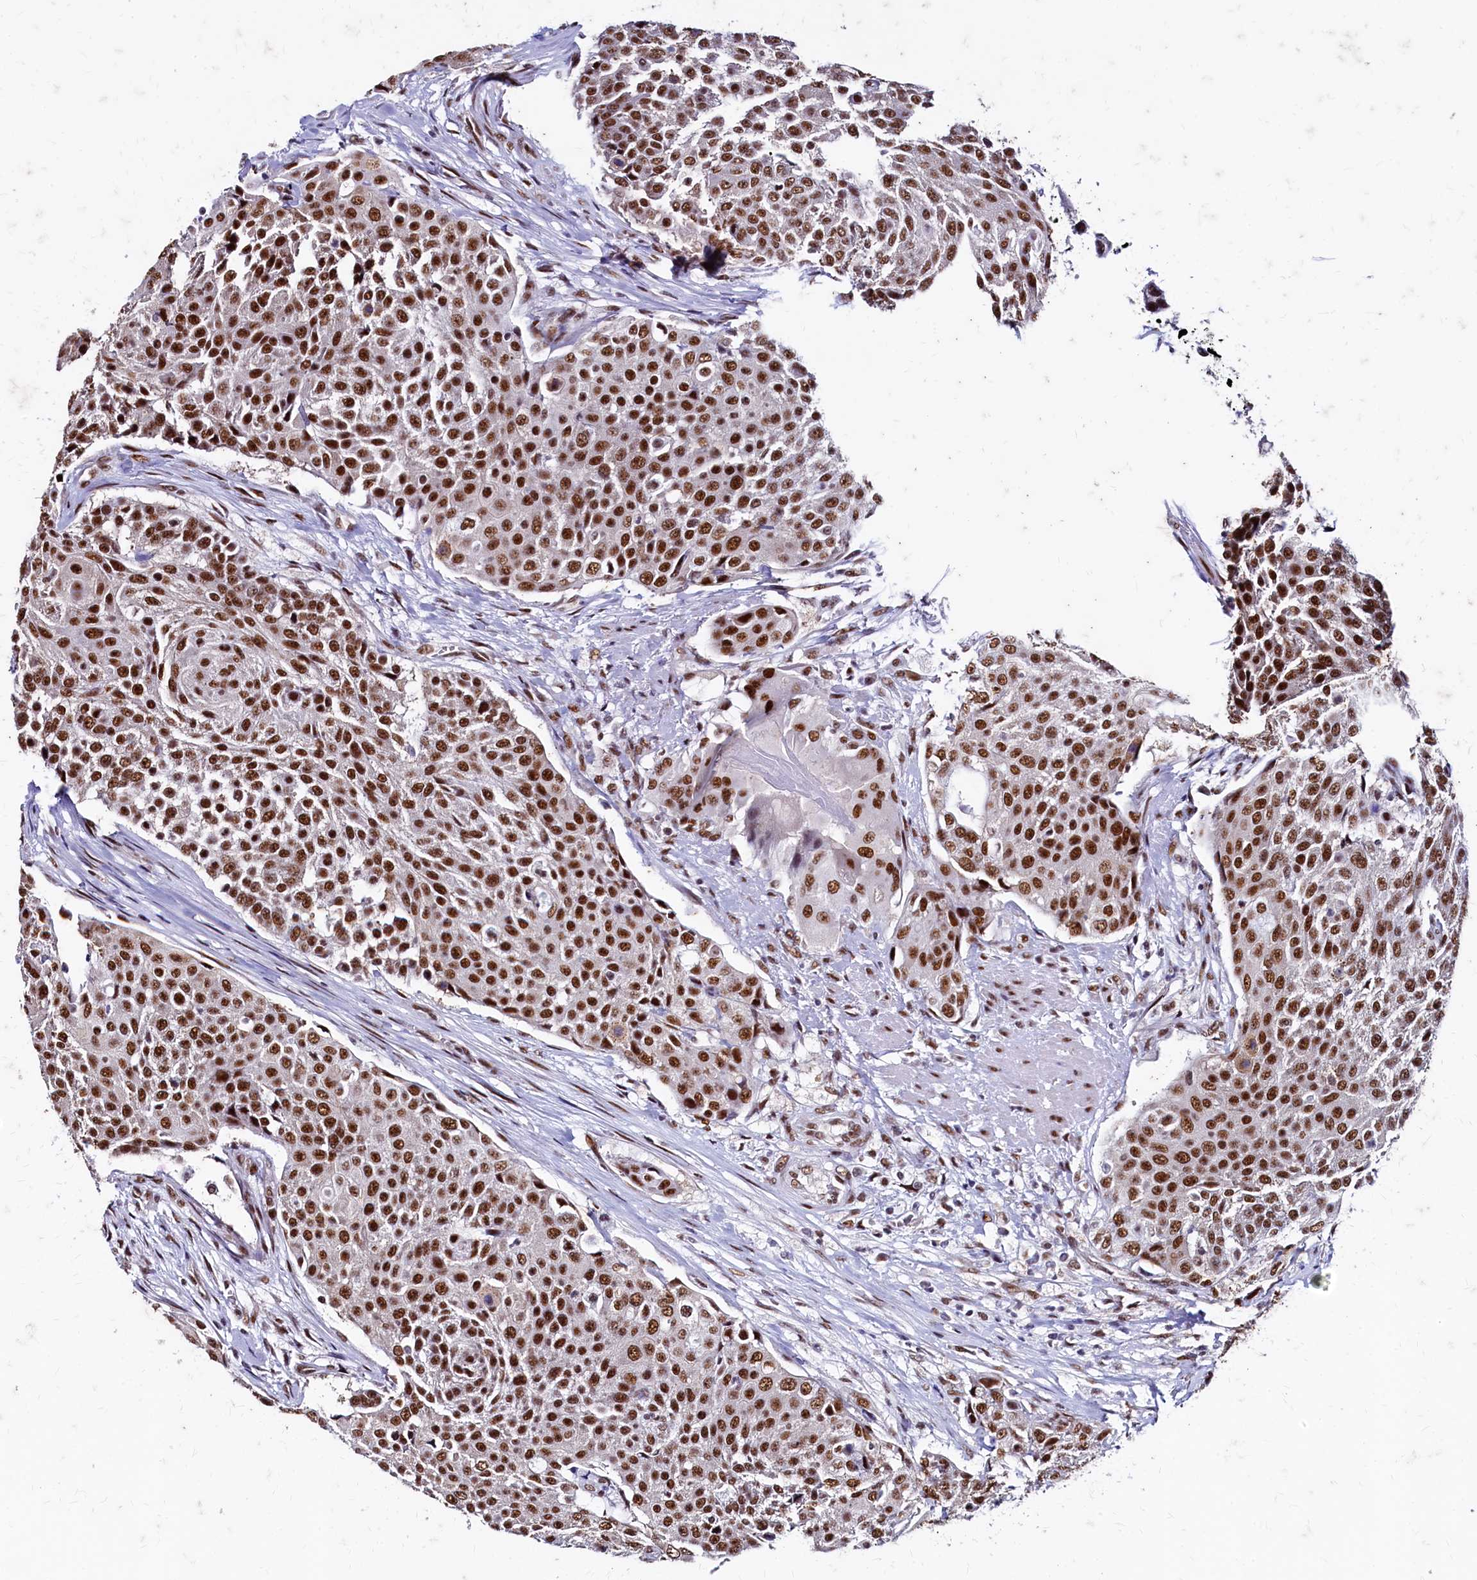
{"staining": {"intensity": "strong", "quantity": ">75%", "location": "nuclear"}, "tissue": "urothelial cancer", "cell_type": "Tumor cells", "image_type": "cancer", "snomed": [{"axis": "morphology", "description": "Urothelial carcinoma, High grade"}, {"axis": "topography", "description": "Urinary bladder"}], "caption": "An image showing strong nuclear positivity in approximately >75% of tumor cells in urothelial cancer, as visualized by brown immunohistochemical staining.", "gene": "CPSF7", "patient": {"sex": "female", "age": 63}}